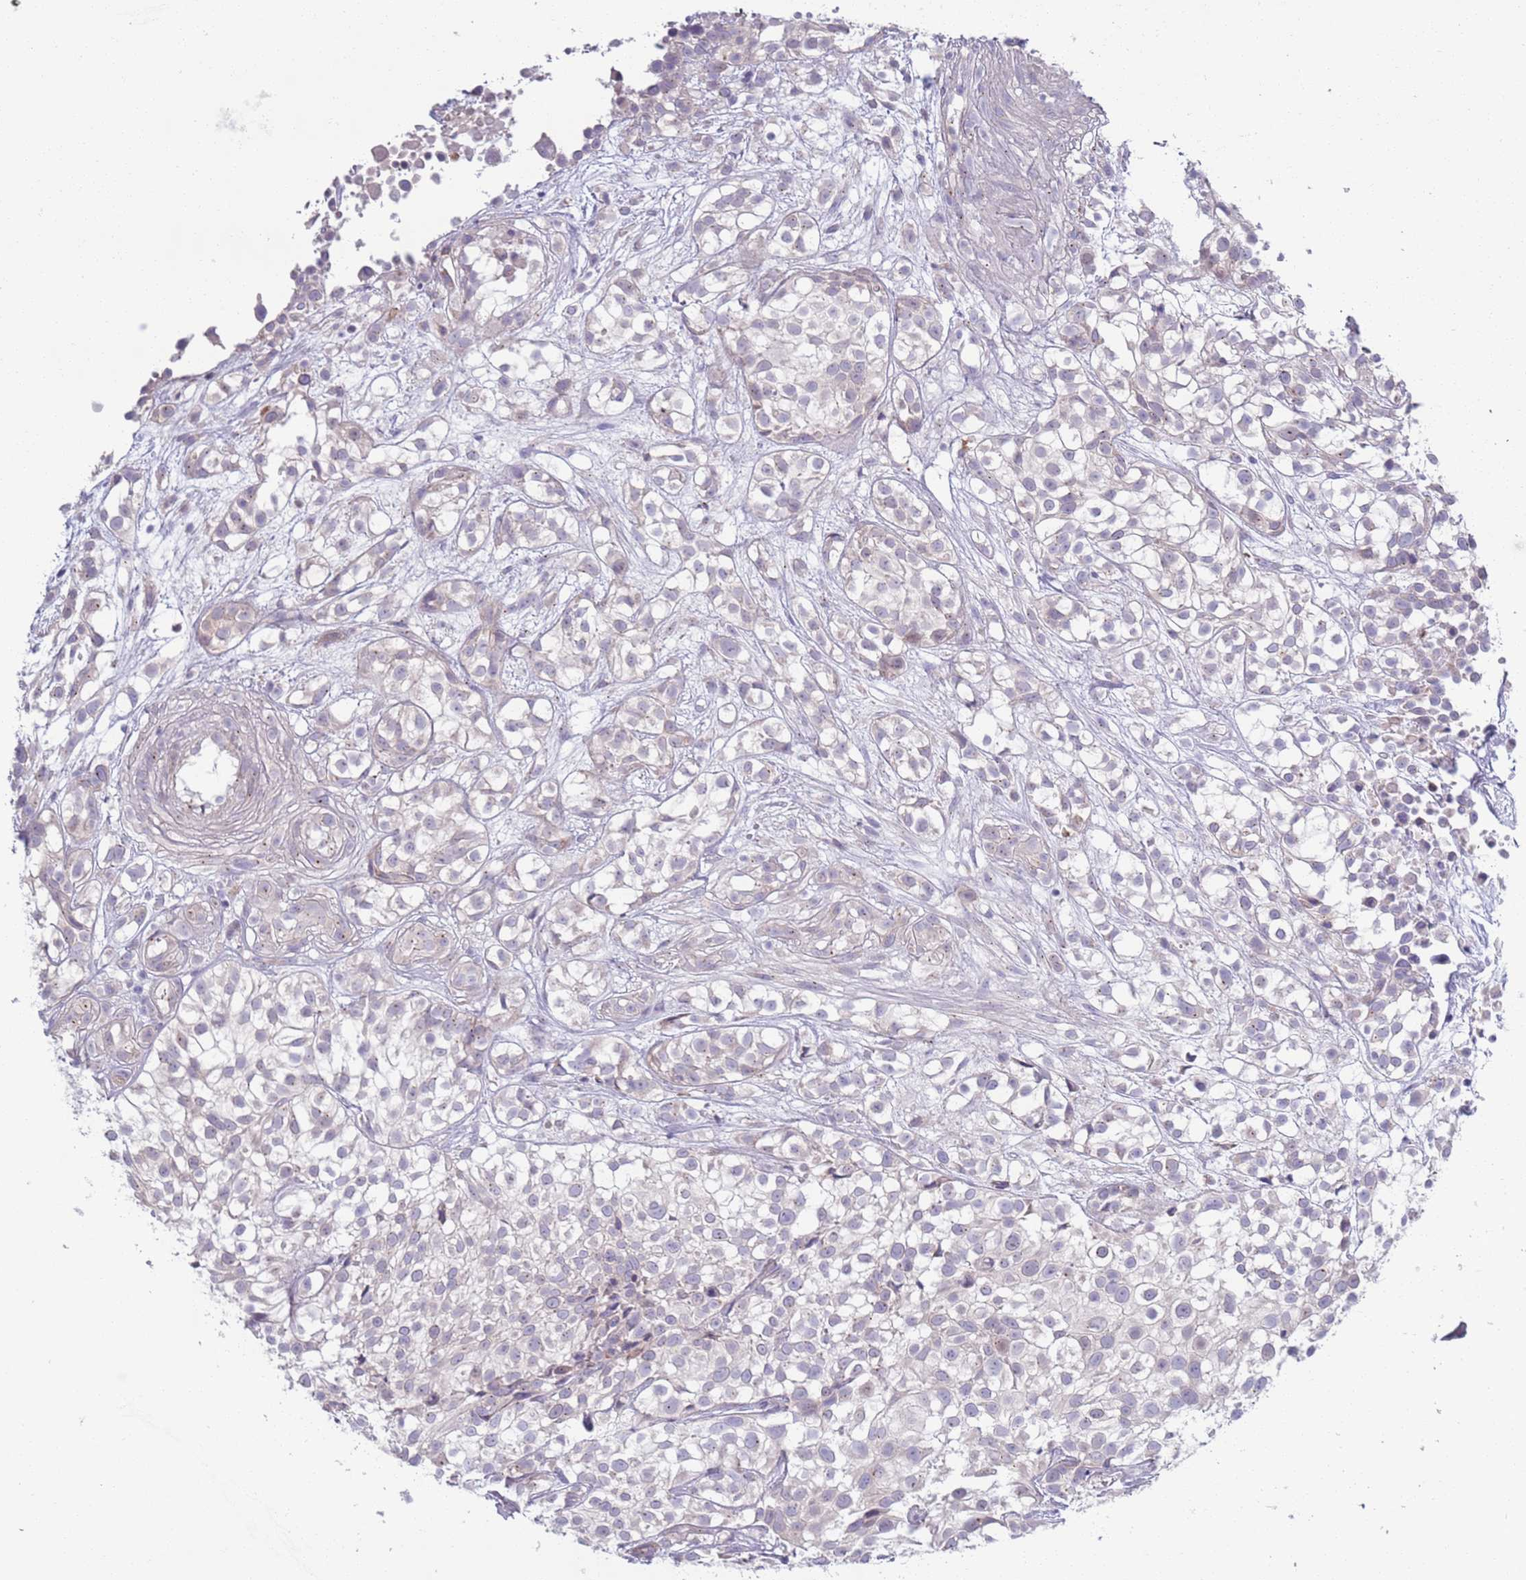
{"staining": {"intensity": "weak", "quantity": "<25%", "location": "cytoplasmic/membranous"}, "tissue": "urothelial cancer", "cell_type": "Tumor cells", "image_type": "cancer", "snomed": [{"axis": "morphology", "description": "Urothelial carcinoma, High grade"}, {"axis": "topography", "description": "Urinary bladder"}], "caption": "High-grade urothelial carcinoma was stained to show a protein in brown. There is no significant expression in tumor cells.", "gene": "LTB", "patient": {"sex": "male", "age": 56}}